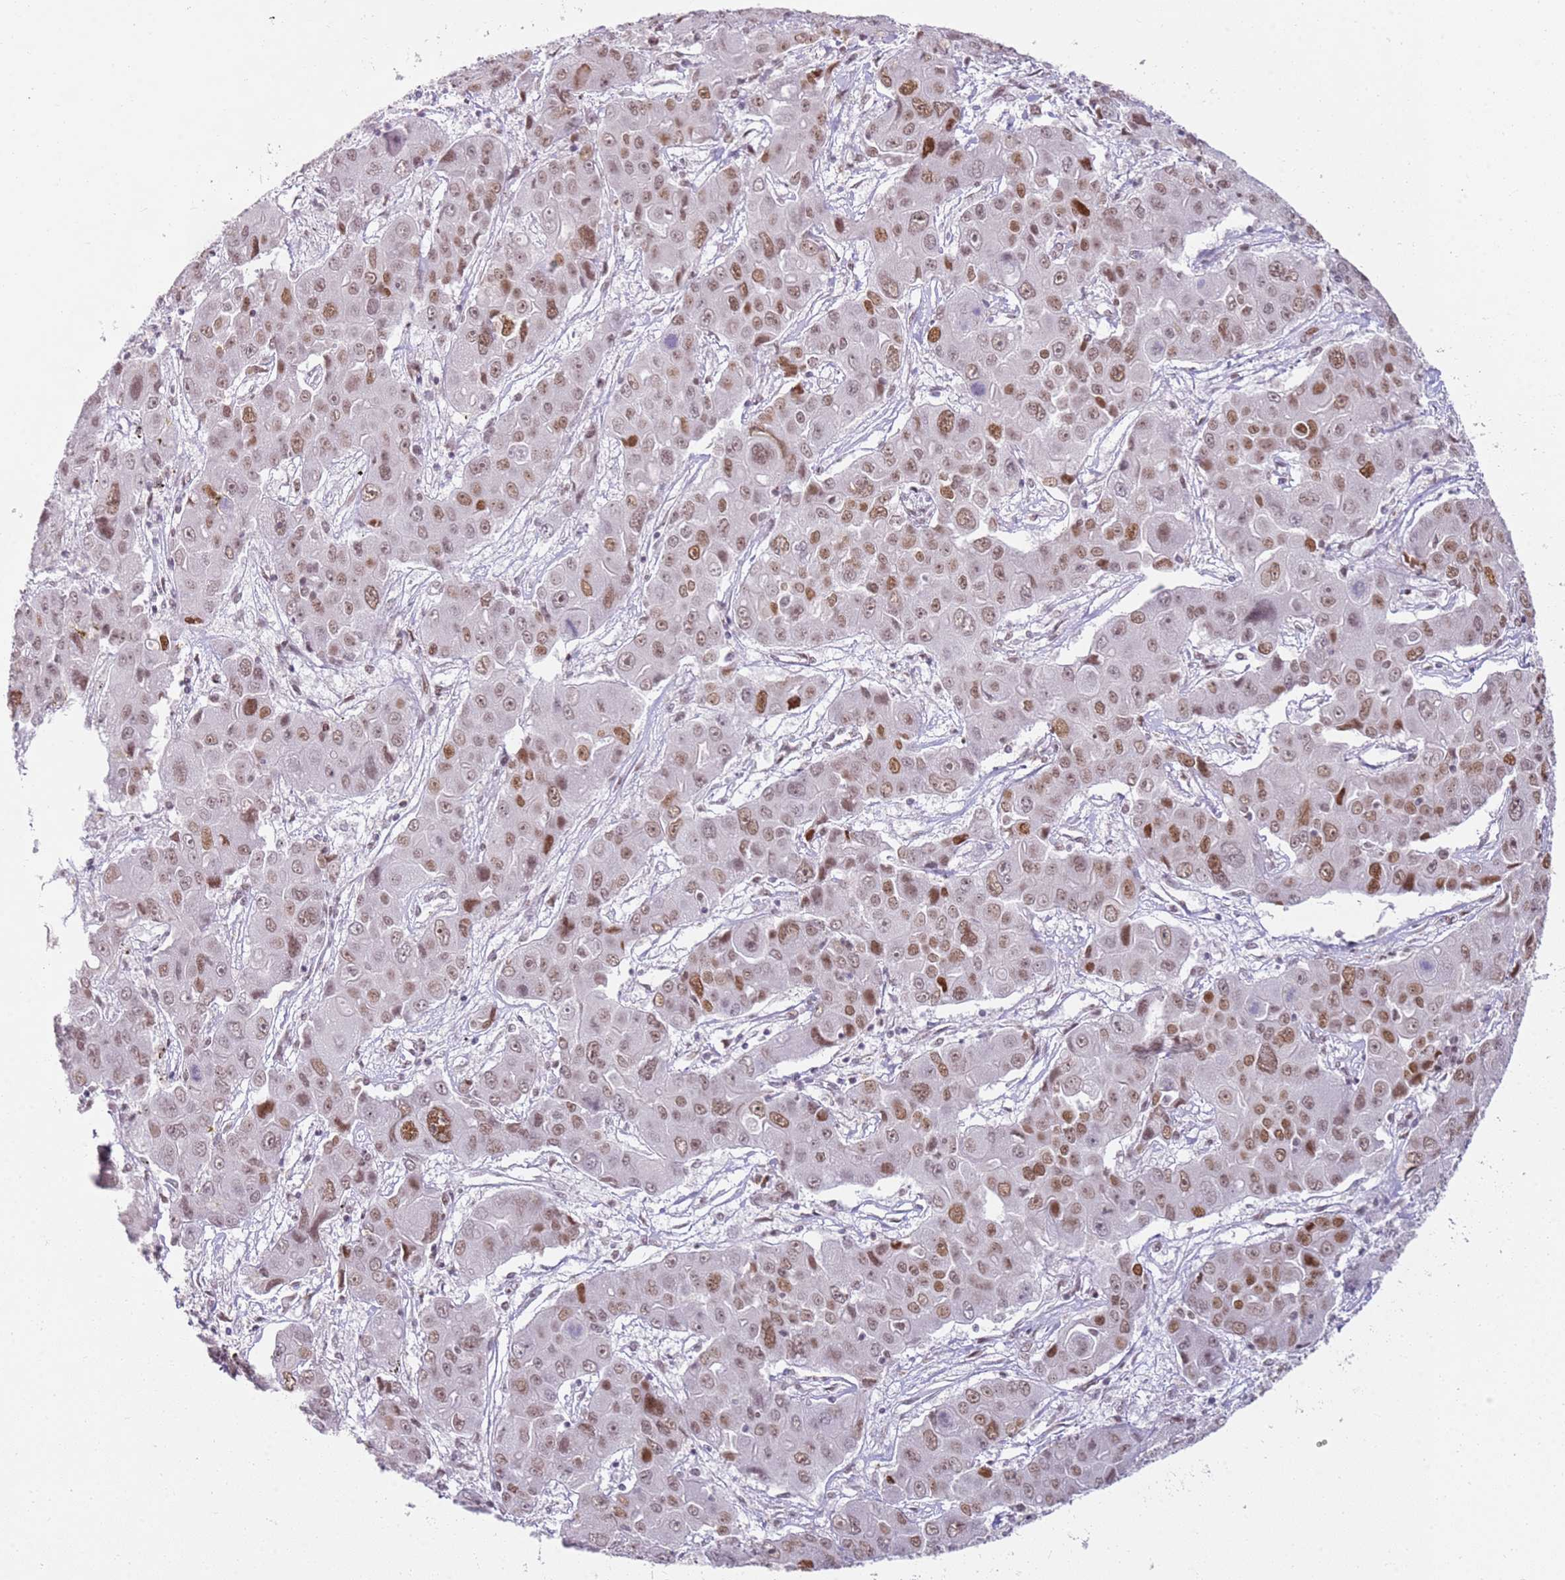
{"staining": {"intensity": "moderate", "quantity": ">75%", "location": "nuclear"}, "tissue": "liver cancer", "cell_type": "Tumor cells", "image_type": "cancer", "snomed": [{"axis": "morphology", "description": "Cholangiocarcinoma"}, {"axis": "topography", "description": "Liver"}], "caption": "IHC of human liver cholangiocarcinoma reveals medium levels of moderate nuclear positivity in approximately >75% of tumor cells. (Brightfield microscopy of DAB IHC at high magnification).", "gene": "PHC2", "patient": {"sex": "male", "age": 67}}